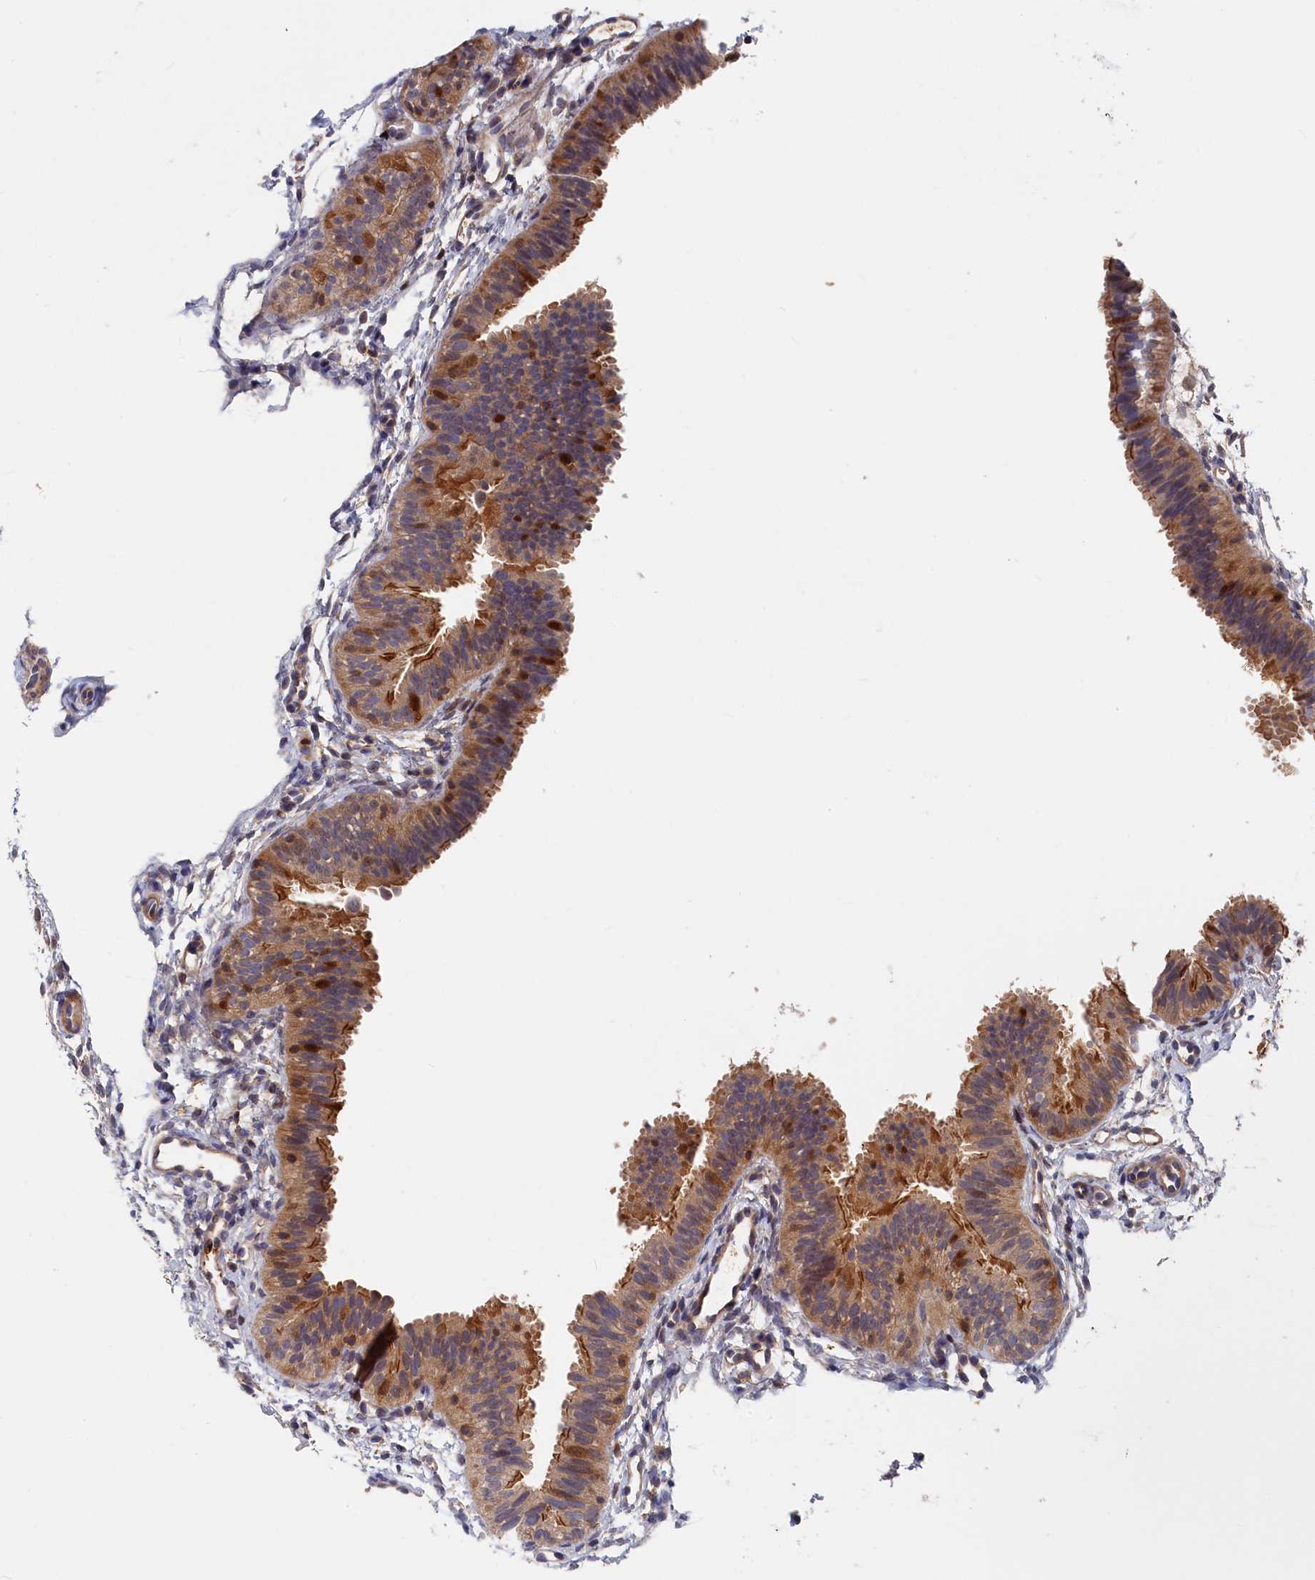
{"staining": {"intensity": "moderate", "quantity": "25%-75%", "location": "cytoplasmic/membranous"}, "tissue": "fallopian tube", "cell_type": "Glandular cells", "image_type": "normal", "snomed": [{"axis": "morphology", "description": "Normal tissue, NOS"}, {"axis": "topography", "description": "Fallopian tube"}], "caption": "This is an image of immunohistochemistry staining of benign fallopian tube, which shows moderate expression in the cytoplasmic/membranous of glandular cells.", "gene": "RMI2", "patient": {"sex": "female", "age": 35}}